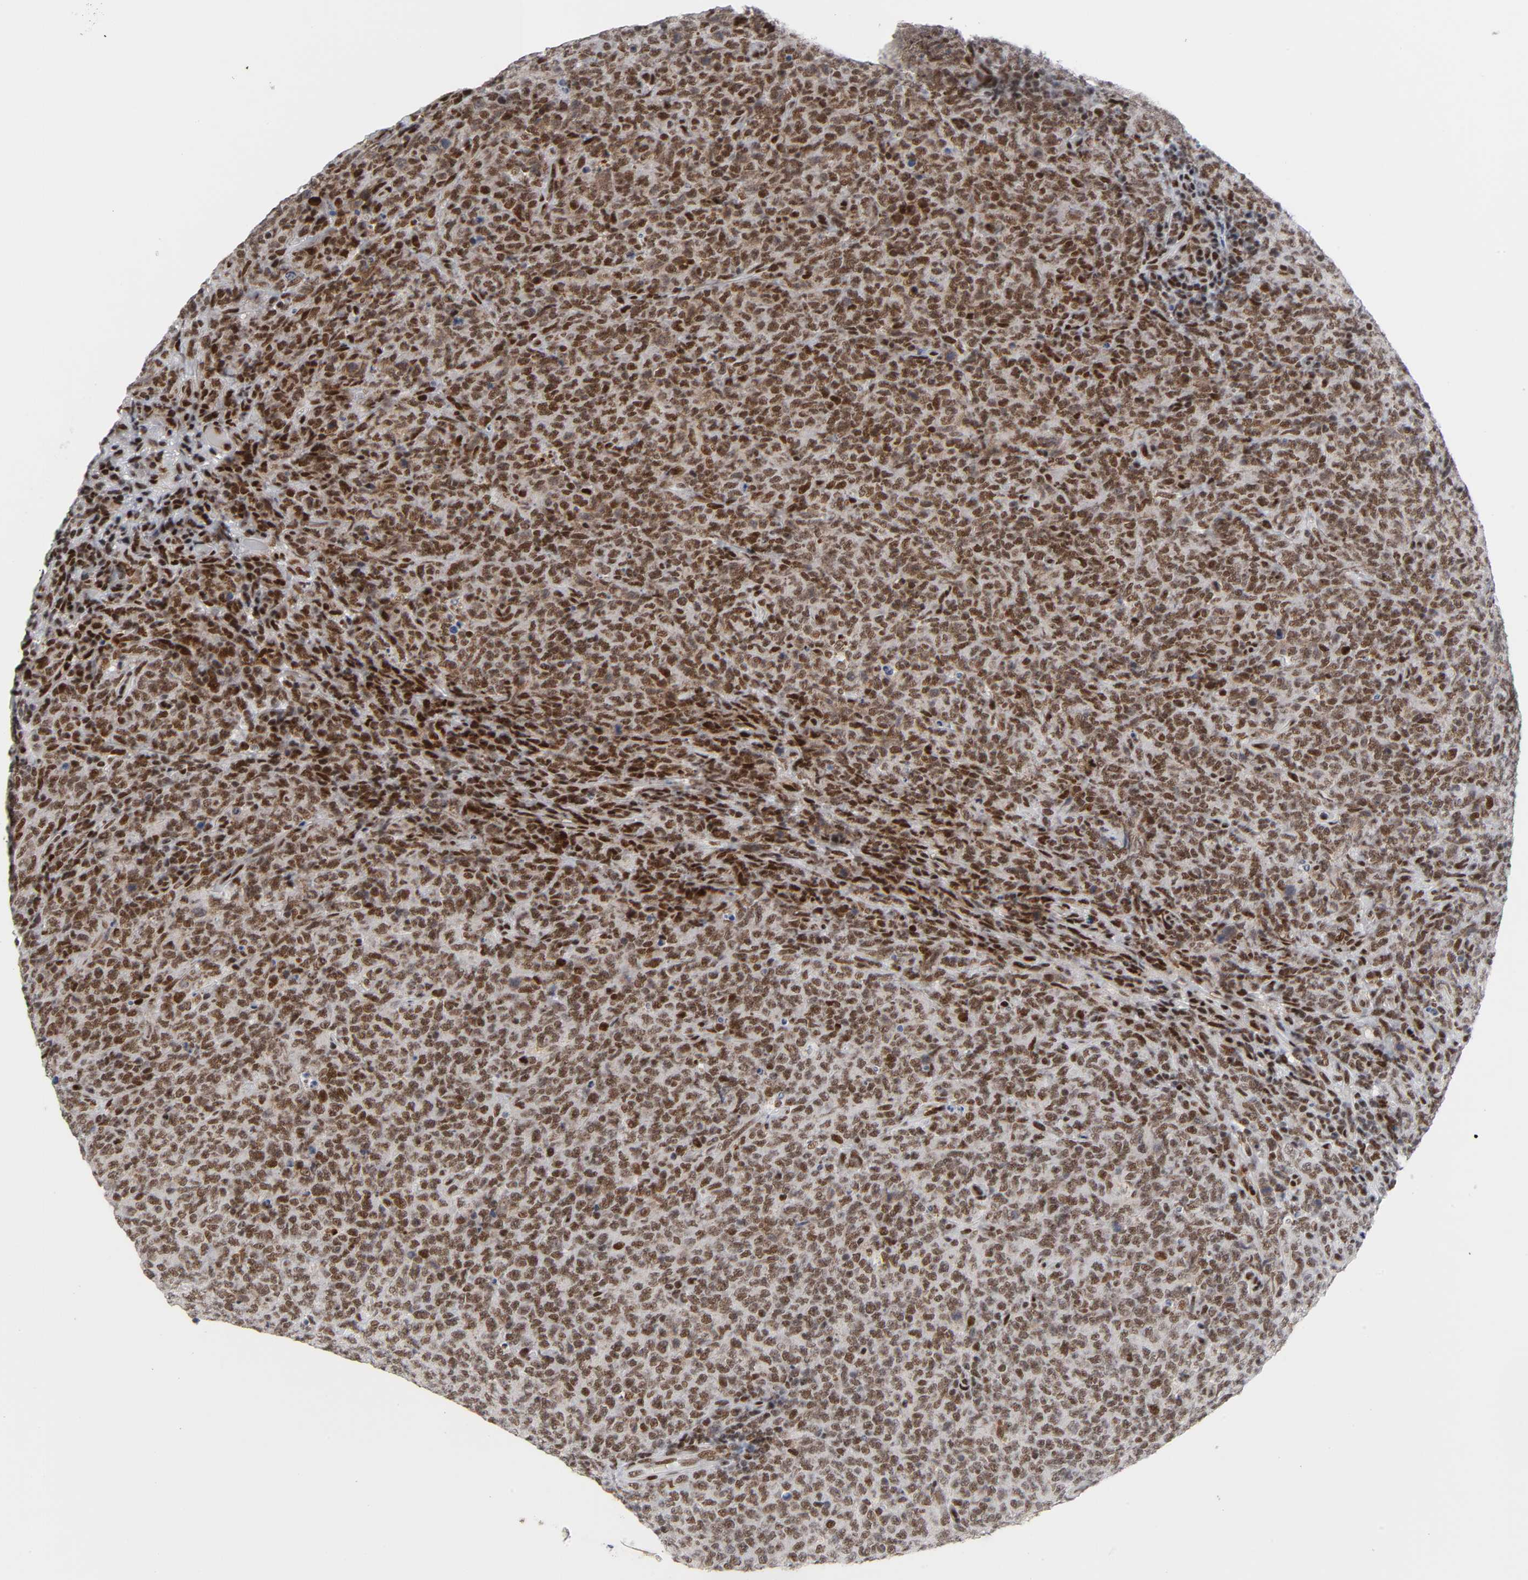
{"staining": {"intensity": "strong", "quantity": ">75%", "location": "nuclear"}, "tissue": "lymphoma", "cell_type": "Tumor cells", "image_type": "cancer", "snomed": [{"axis": "morphology", "description": "Malignant lymphoma, non-Hodgkin's type, High grade"}, {"axis": "topography", "description": "Tonsil"}], "caption": "There is high levels of strong nuclear positivity in tumor cells of lymphoma, as demonstrated by immunohistochemical staining (brown color).", "gene": "CREBBP", "patient": {"sex": "female", "age": 36}}